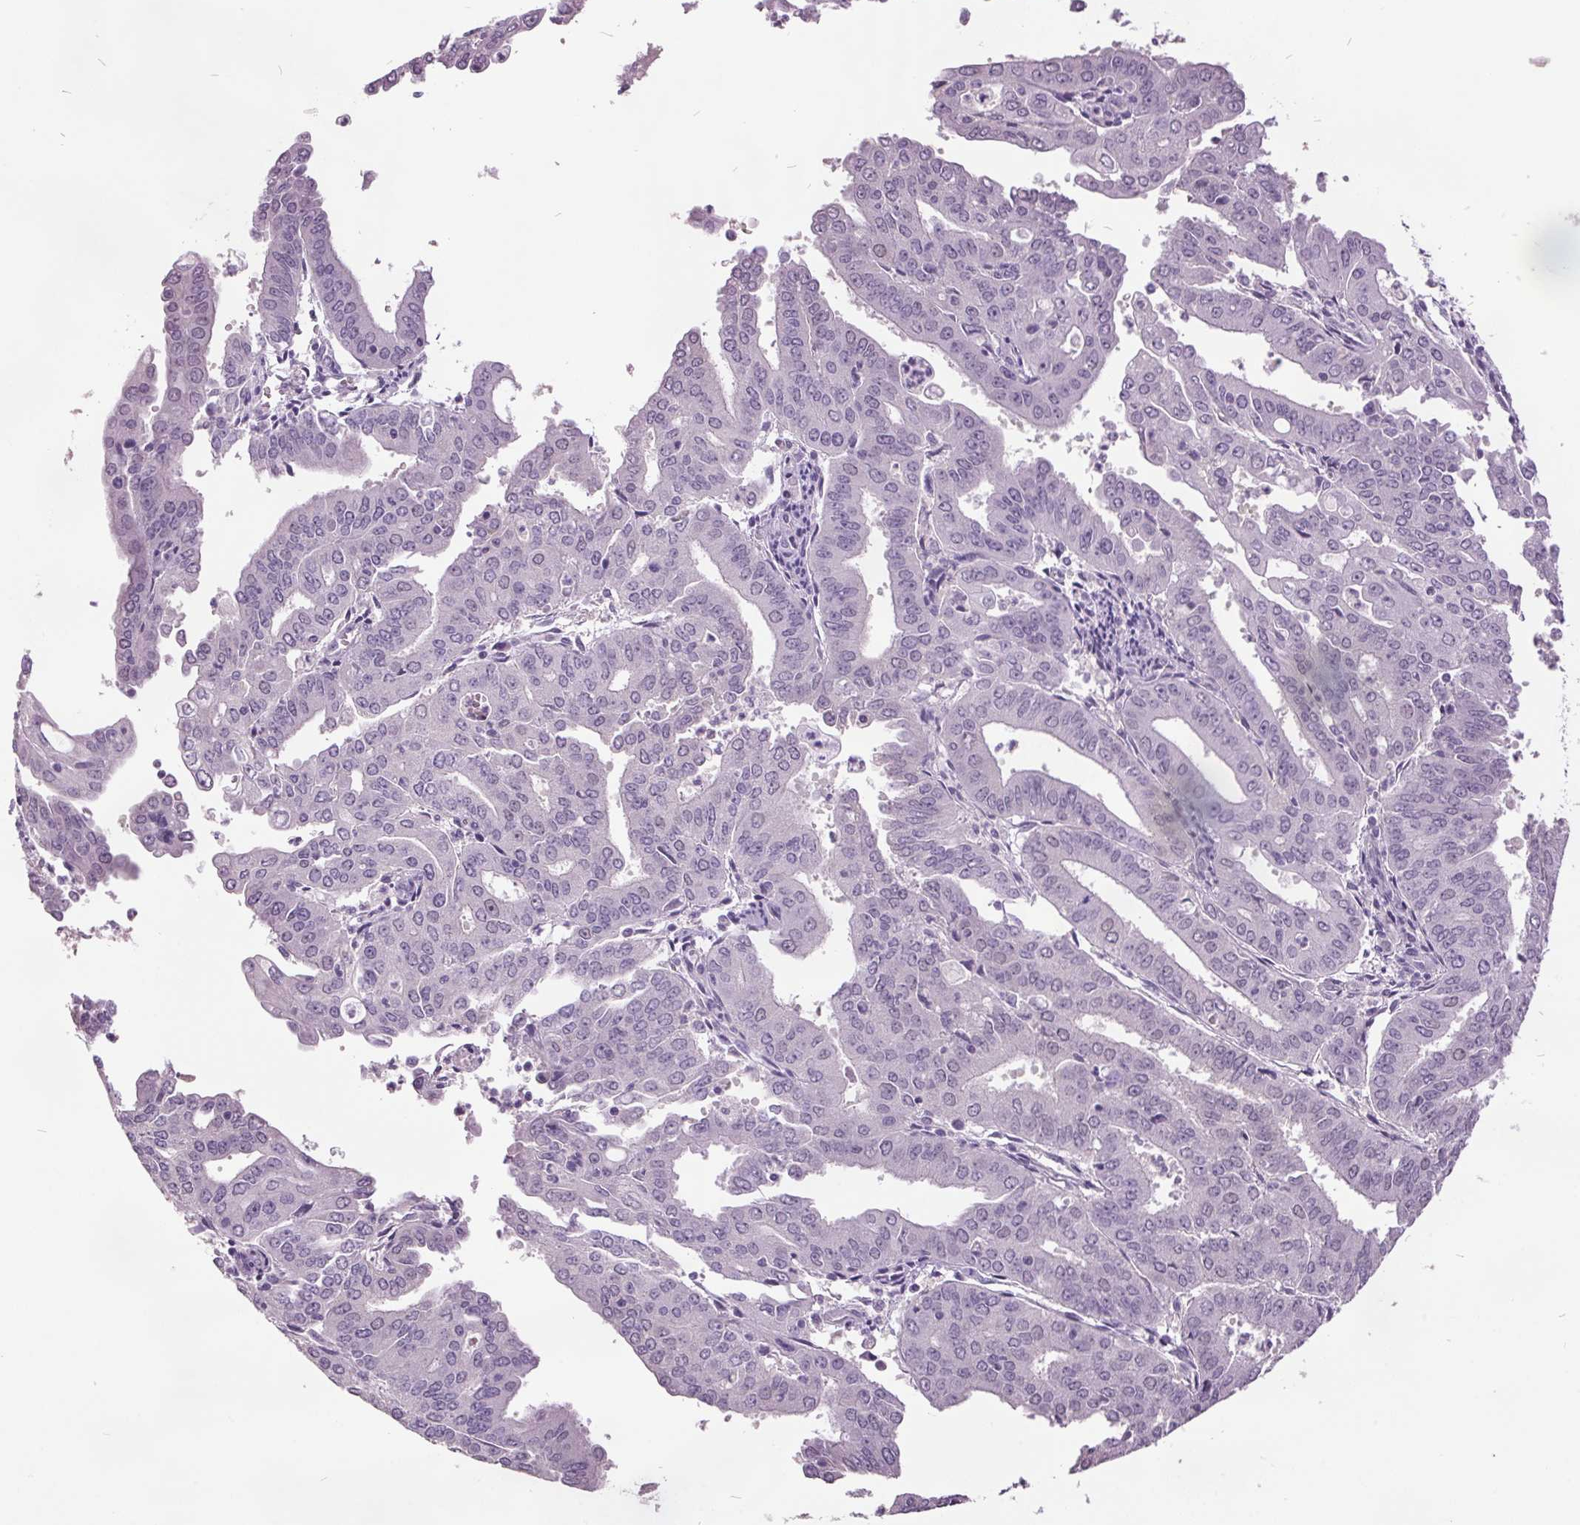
{"staining": {"intensity": "negative", "quantity": "none", "location": "none"}, "tissue": "cervical cancer", "cell_type": "Tumor cells", "image_type": "cancer", "snomed": [{"axis": "morphology", "description": "Adenocarcinoma, NOS"}, {"axis": "topography", "description": "Cervix"}], "caption": "Adenocarcinoma (cervical) was stained to show a protein in brown. There is no significant staining in tumor cells.", "gene": "C2orf16", "patient": {"sex": "female", "age": 56}}